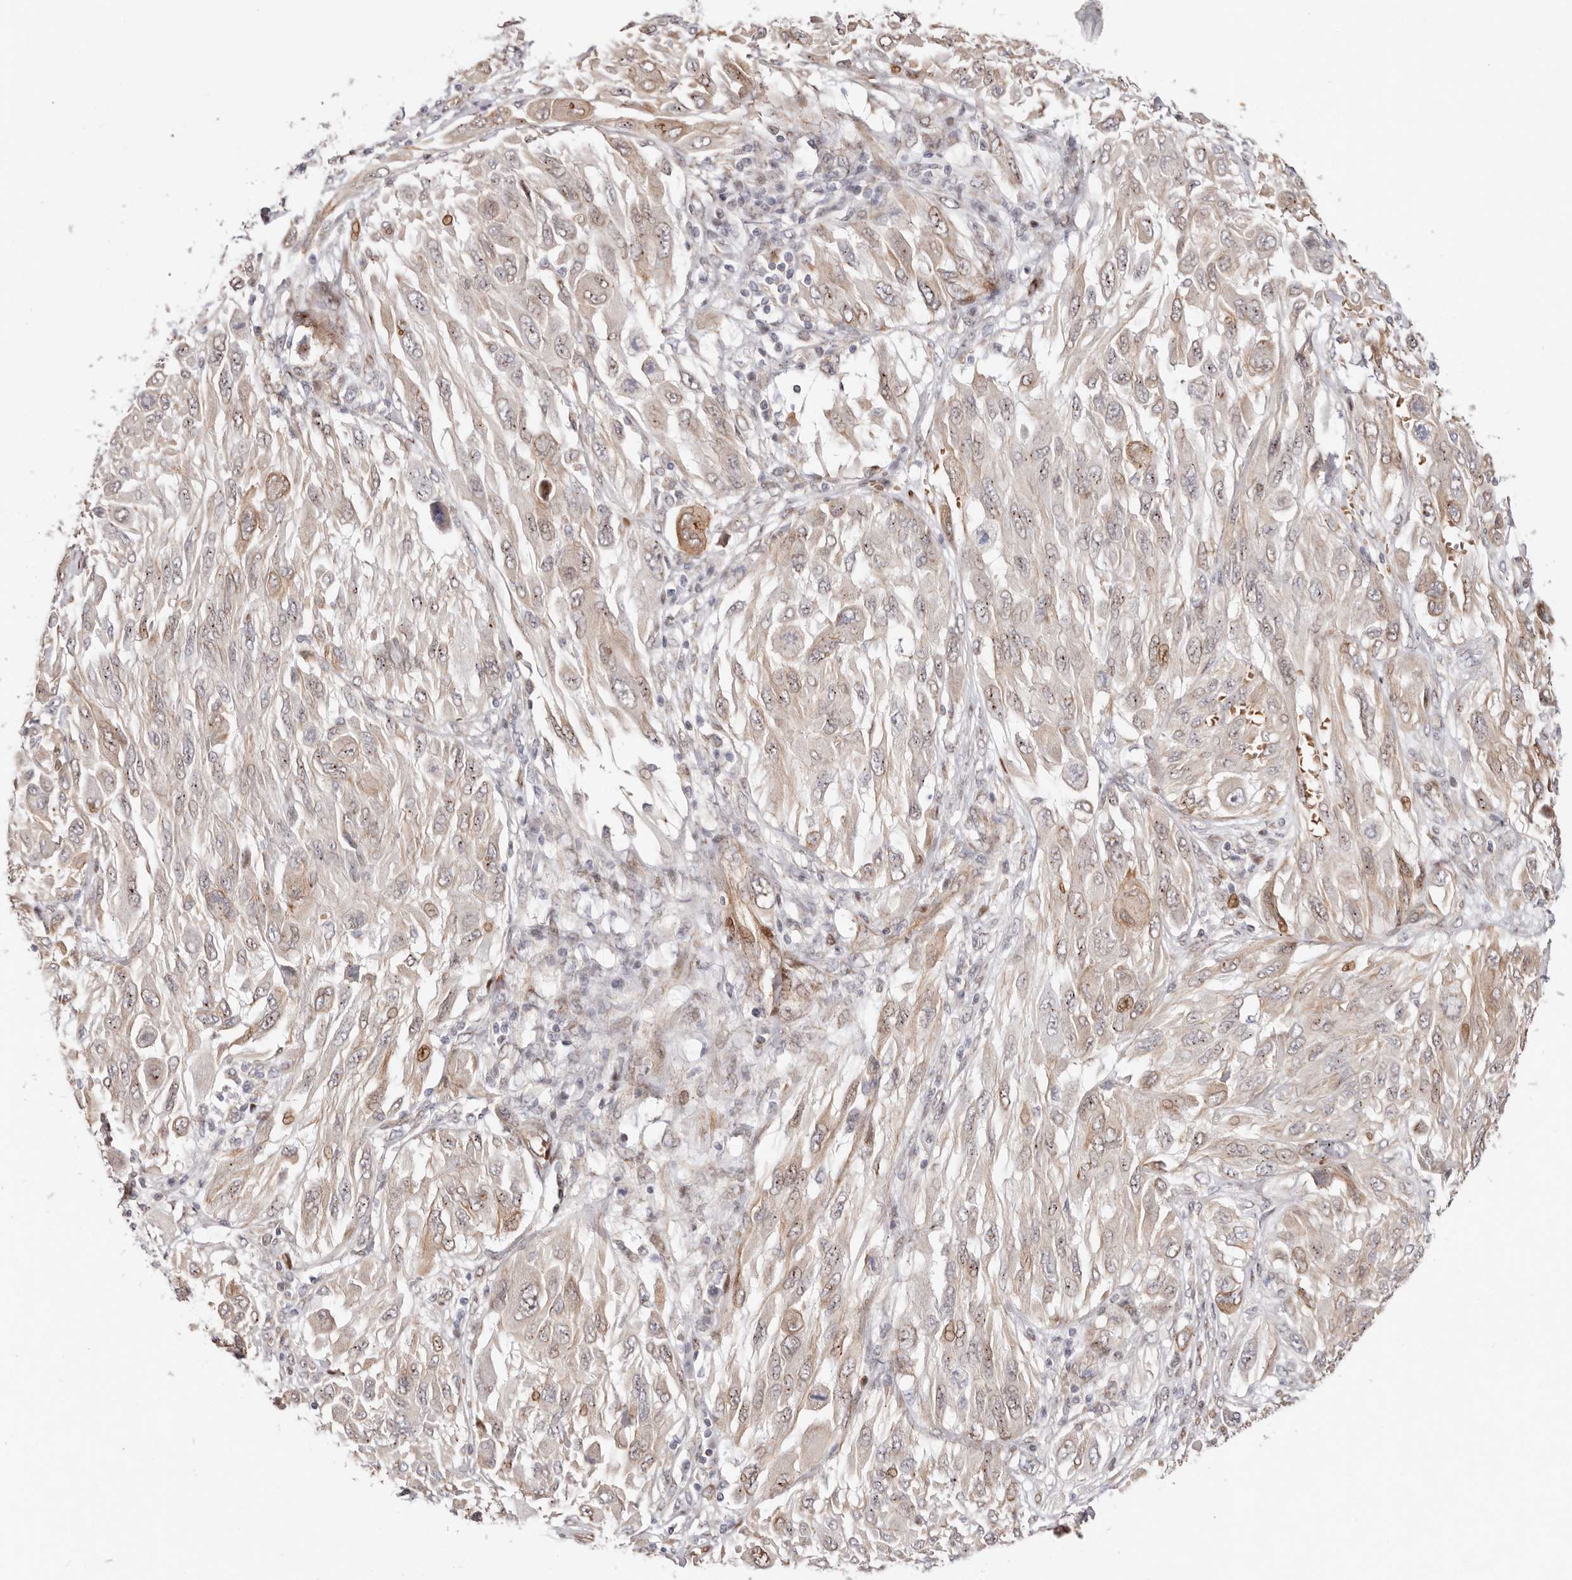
{"staining": {"intensity": "weak", "quantity": ">75%", "location": "cytoplasmic/membranous,nuclear"}, "tissue": "melanoma", "cell_type": "Tumor cells", "image_type": "cancer", "snomed": [{"axis": "morphology", "description": "Malignant melanoma, NOS"}, {"axis": "topography", "description": "Skin"}], "caption": "Malignant melanoma stained with DAB immunohistochemistry (IHC) exhibits low levels of weak cytoplasmic/membranous and nuclear positivity in about >75% of tumor cells.", "gene": "EPHX3", "patient": {"sex": "female", "age": 91}}